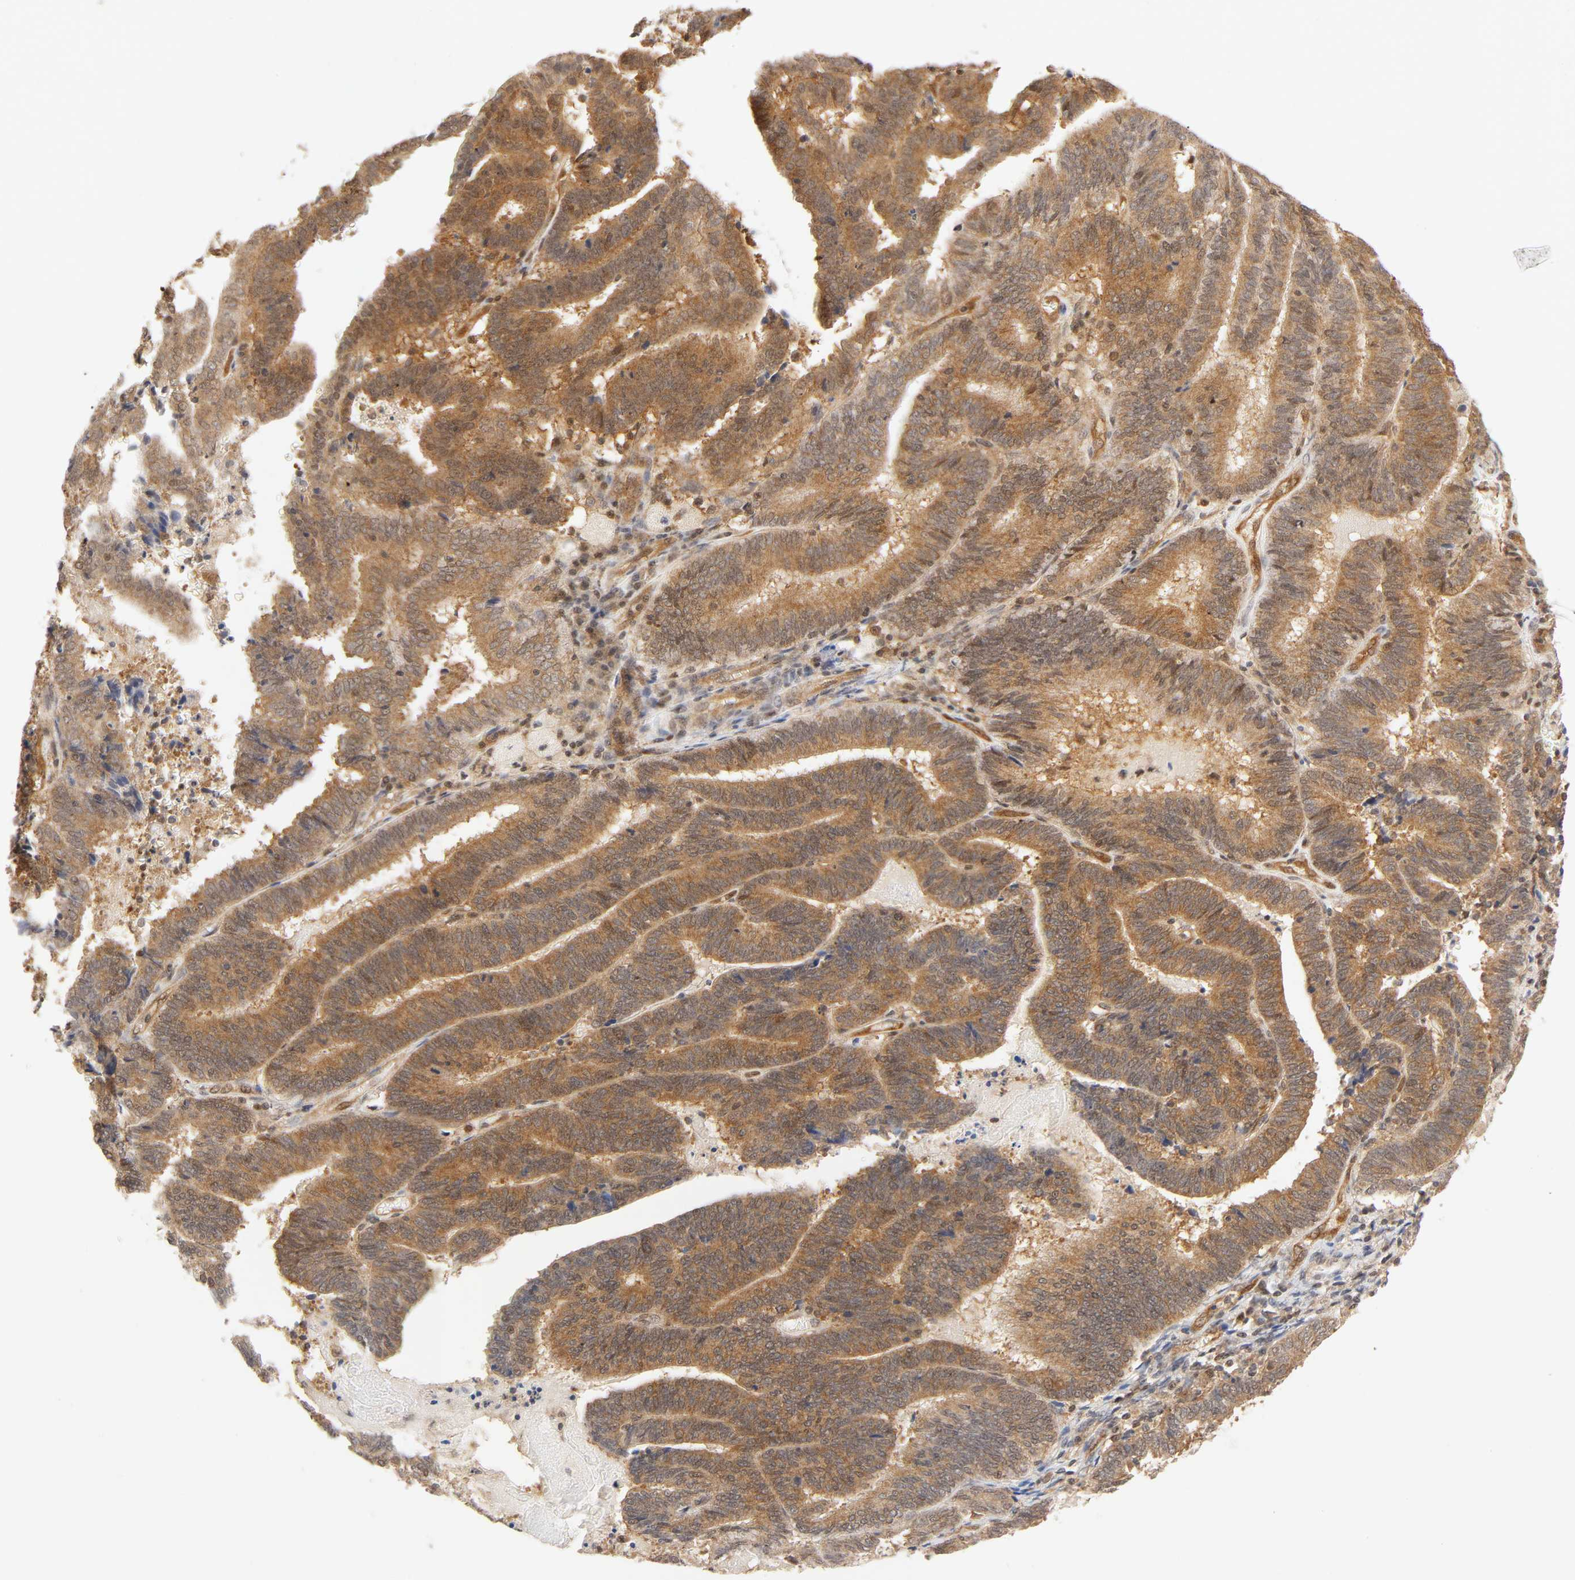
{"staining": {"intensity": "moderate", "quantity": ">75%", "location": "cytoplasmic/membranous,nuclear"}, "tissue": "endometrial cancer", "cell_type": "Tumor cells", "image_type": "cancer", "snomed": [{"axis": "morphology", "description": "Adenocarcinoma, NOS"}, {"axis": "topography", "description": "Uterus"}], "caption": "Immunohistochemistry (IHC) image of neoplastic tissue: endometrial cancer (adenocarcinoma) stained using immunohistochemistry exhibits medium levels of moderate protein expression localized specifically in the cytoplasmic/membranous and nuclear of tumor cells, appearing as a cytoplasmic/membranous and nuclear brown color.", "gene": "CDC37", "patient": {"sex": "female", "age": 83}}